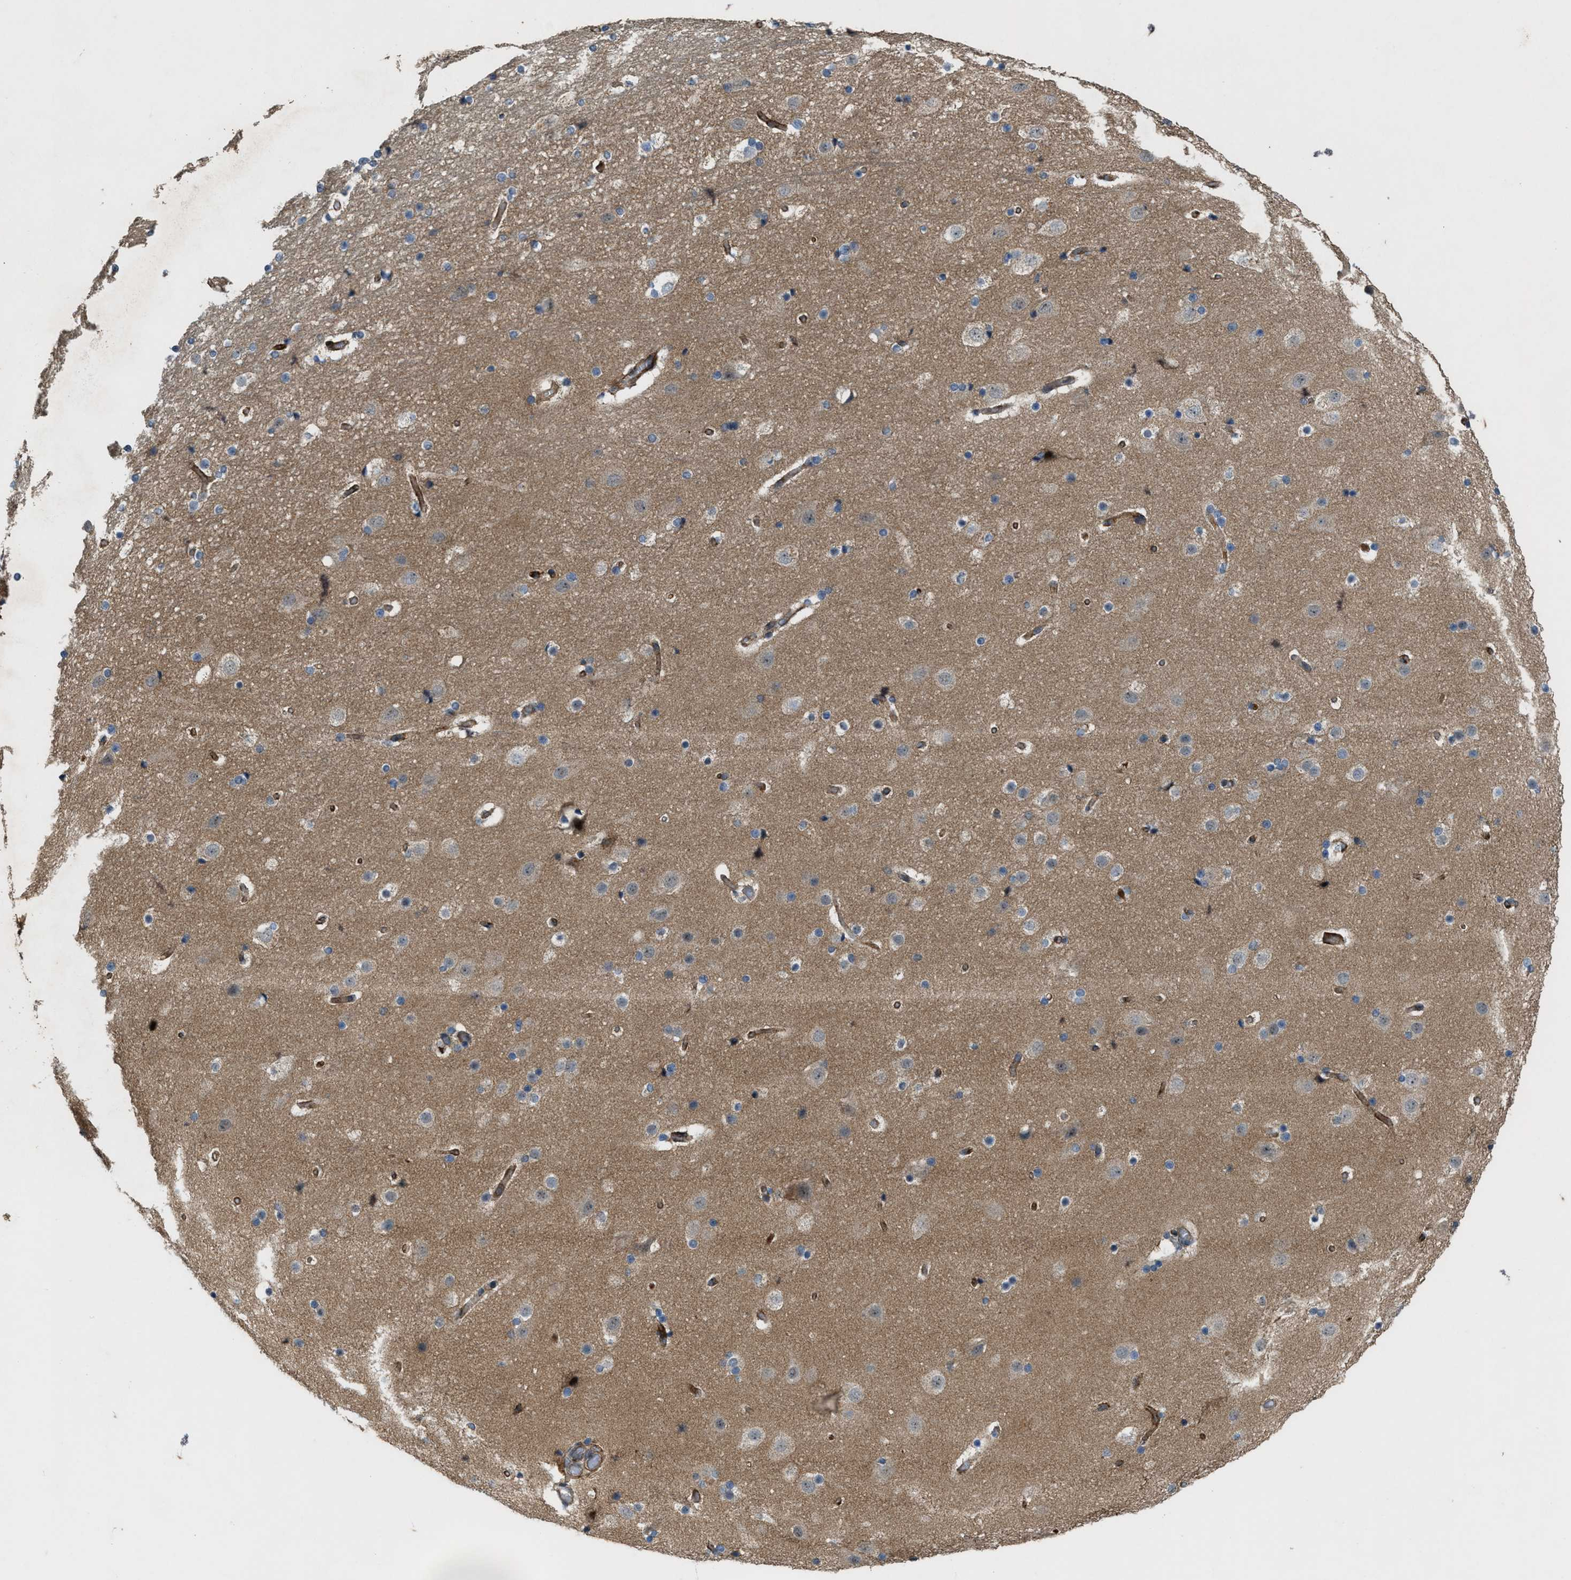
{"staining": {"intensity": "moderate", "quantity": "25%-75%", "location": "cytoplasmic/membranous"}, "tissue": "cerebral cortex", "cell_type": "Endothelial cells", "image_type": "normal", "snomed": [{"axis": "morphology", "description": "Normal tissue, NOS"}, {"axis": "topography", "description": "Cerebral cortex"}], "caption": "Immunohistochemical staining of unremarkable cerebral cortex shows medium levels of moderate cytoplasmic/membranous staining in about 25%-75% of endothelial cells.", "gene": "LRRC72", "patient": {"sex": "male", "age": 57}}